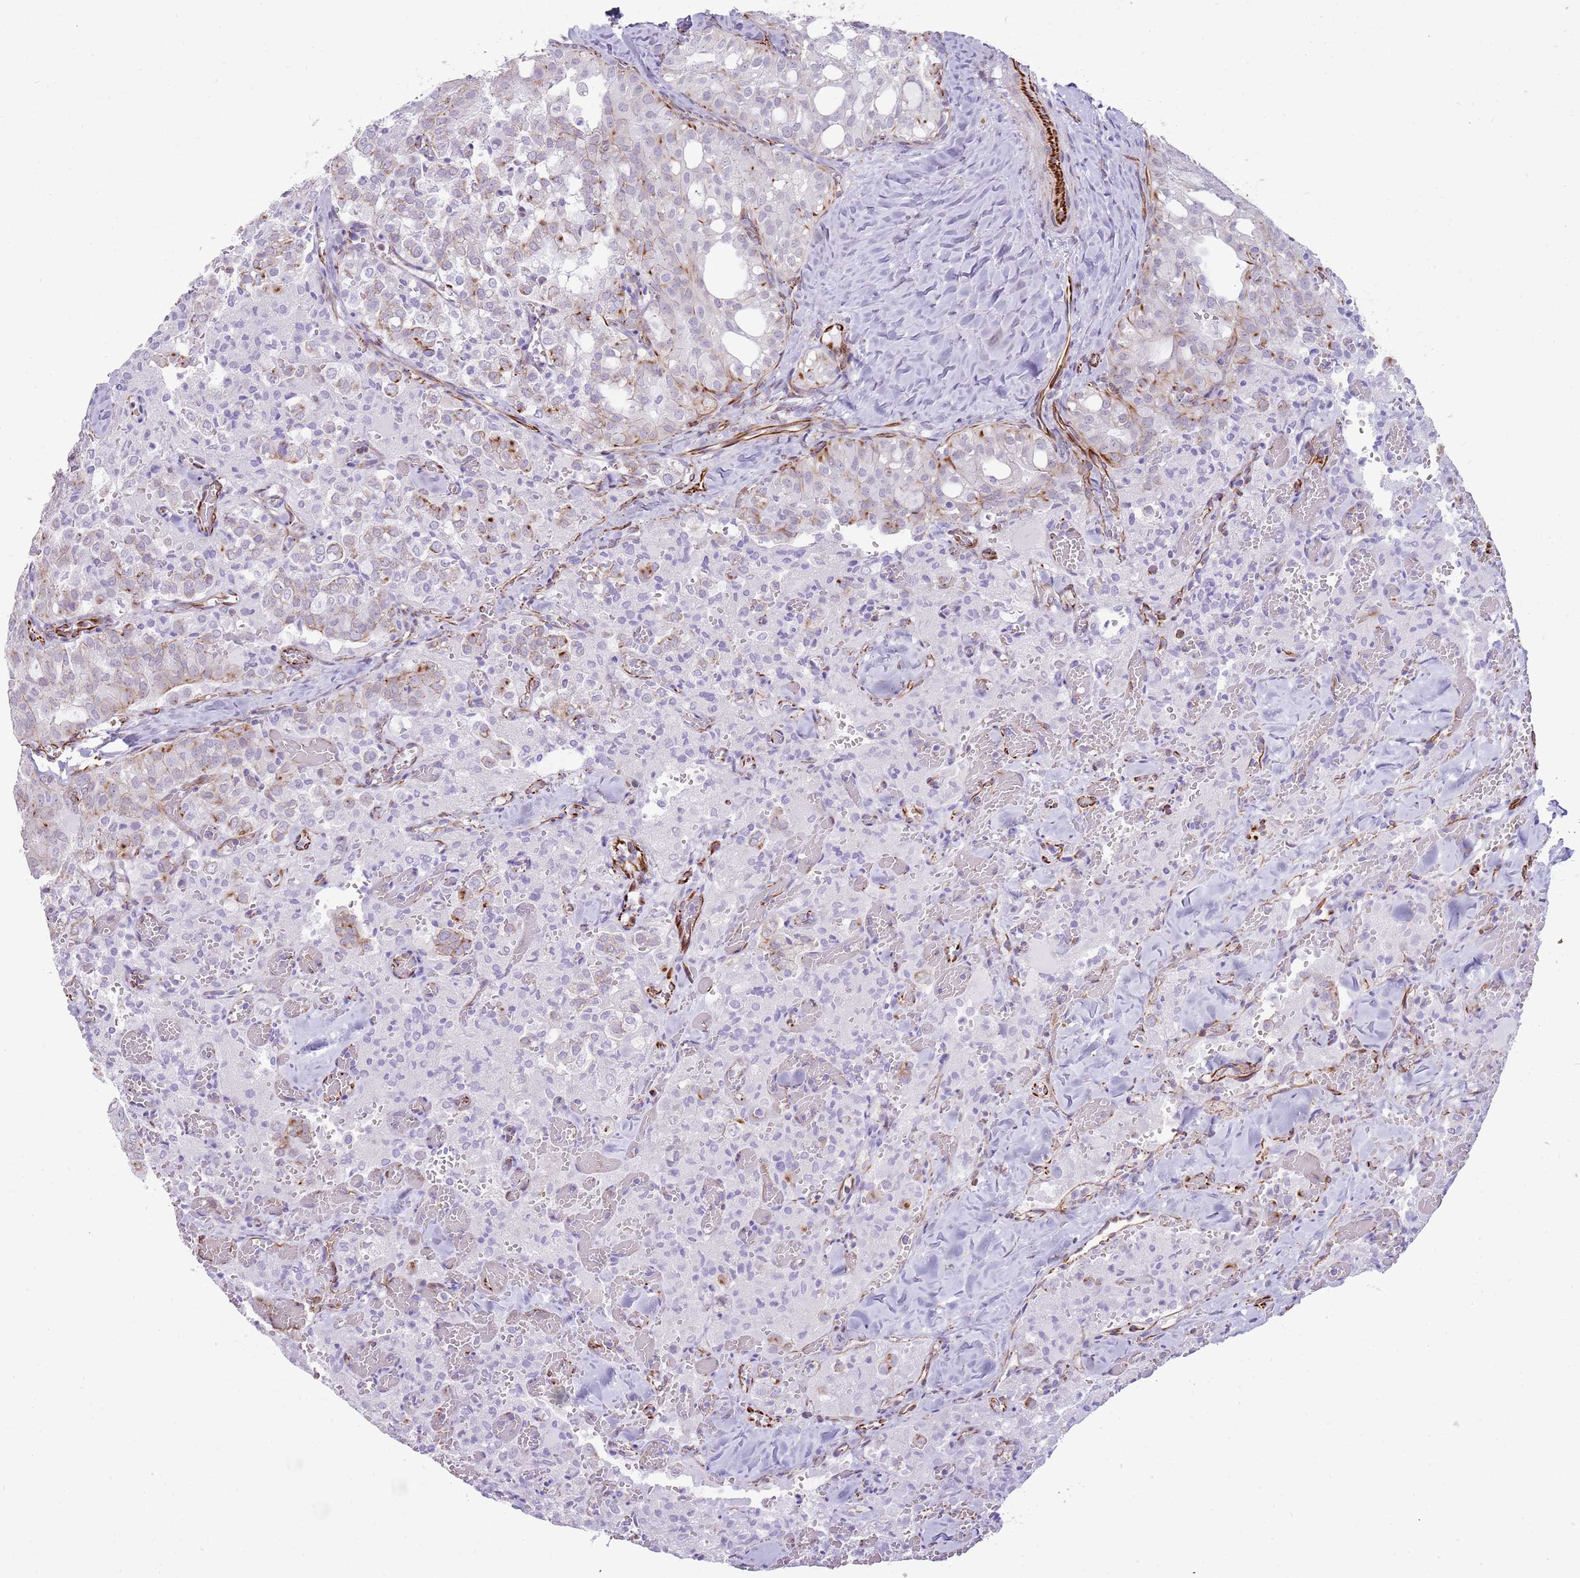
{"staining": {"intensity": "negative", "quantity": "none", "location": "none"}, "tissue": "thyroid cancer", "cell_type": "Tumor cells", "image_type": "cancer", "snomed": [{"axis": "morphology", "description": "Follicular adenoma carcinoma, NOS"}, {"axis": "topography", "description": "Thyroid gland"}], "caption": "High power microscopy photomicrograph of an IHC micrograph of follicular adenoma carcinoma (thyroid), revealing no significant positivity in tumor cells.", "gene": "NBPF3", "patient": {"sex": "male", "age": 75}}